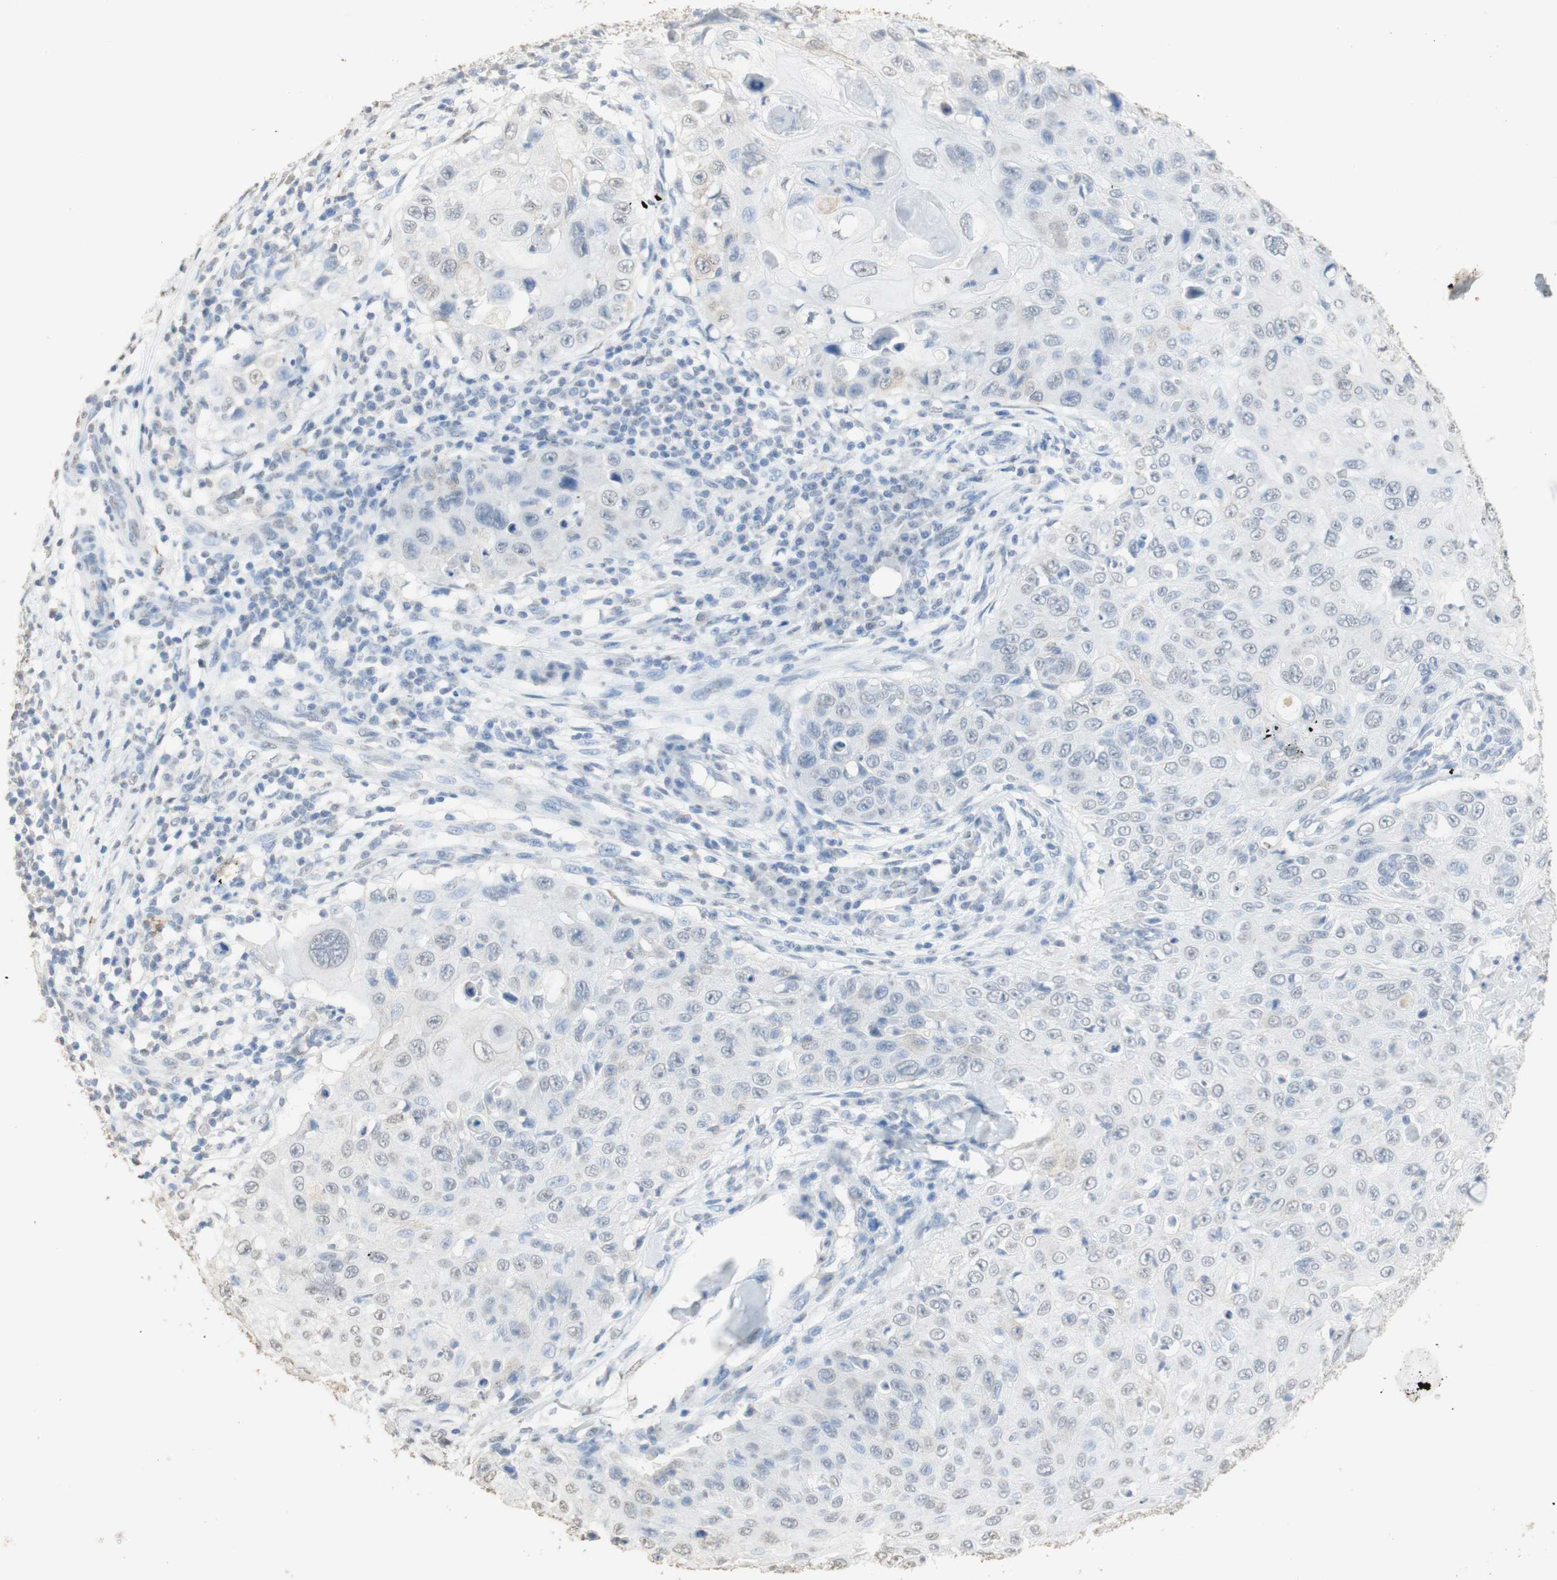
{"staining": {"intensity": "negative", "quantity": "none", "location": "none"}, "tissue": "skin cancer", "cell_type": "Tumor cells", "image_type": "cancer", "snomed": [{"axis": "morphology", "description": "Squamous cell carcinoma, NOS"}, {"axis": "topography", "description": "Skin"}], "caption": "The micrograph displays no significant staining in tumor cells of skin cancer.", "gene": "L1CAM", "patient": {"sex": "male", "age": 86}}